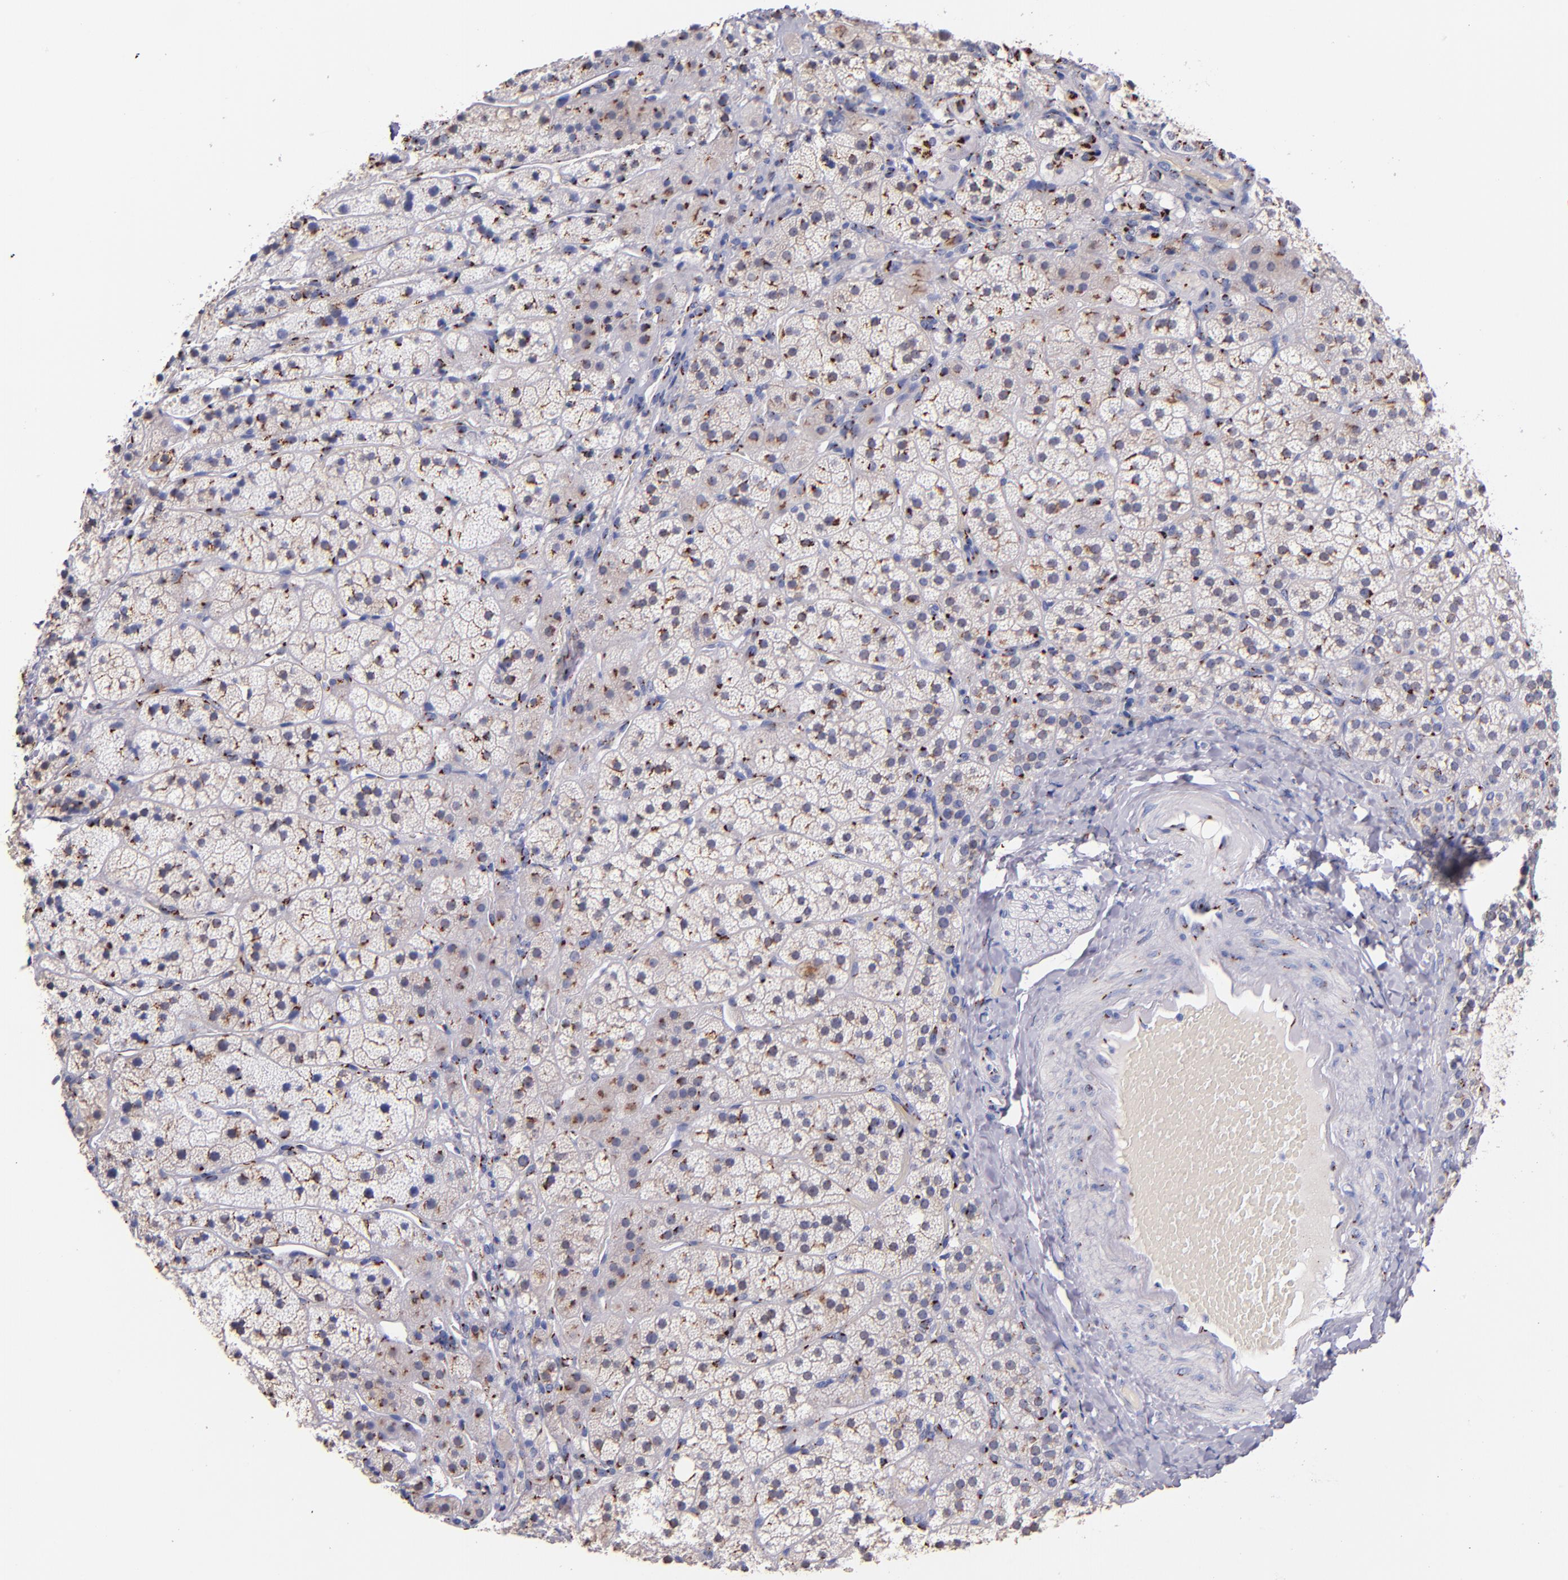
{"staining": {"intensity": "moderate", "quantity": "25%-75%", "location": "cytoplasmic/membranous"}, "tissue": "adrenal gland", "cell_type": "Glandular cells", "image_type": "normal", "snomed": [{"axis": "morphology", "description": "Normal tissue, NOS"}, {"axis": "topography", "description": "Adrenal gland"}], "caption": "Moderate cytoplasmic/membranous expression for a protein is appreciated in approximately 25%-75% of glandular cells of unremarkable adrenal gland using immunohistochemistry.", "gene": "GOLIM4", "patient": {"sex": "female", "age": 44}}